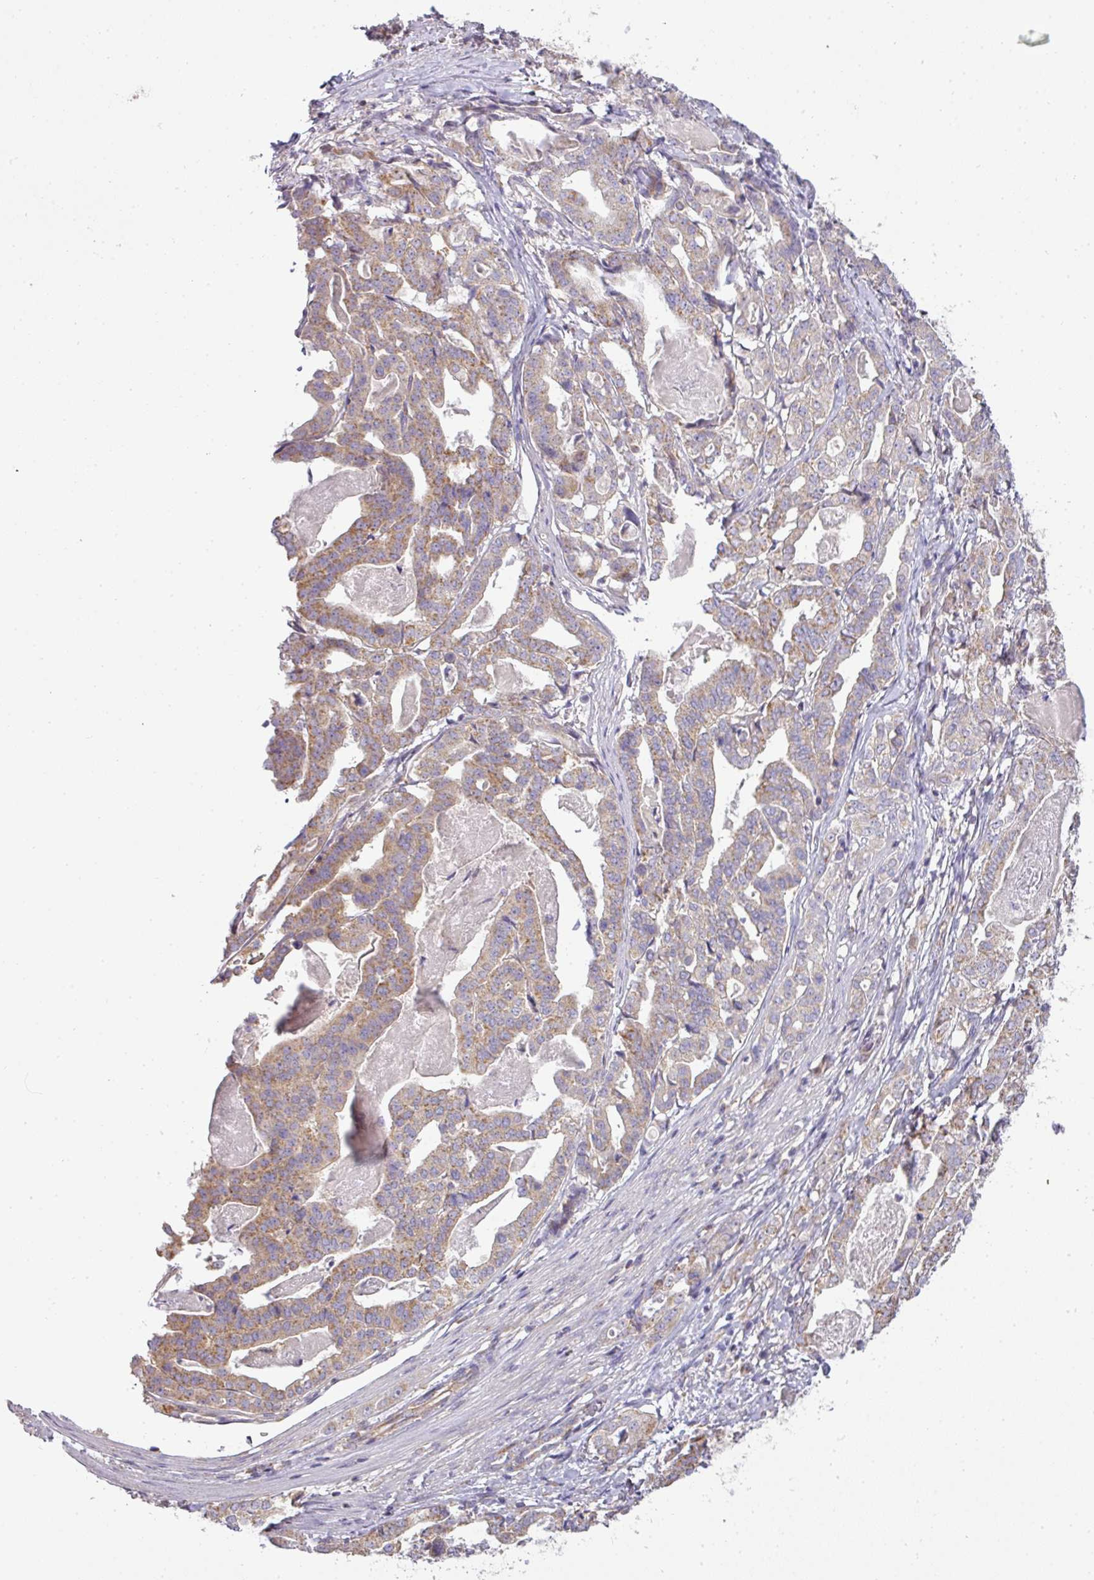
{"staining": {"intensity": "moderate", "quantity": ">75%", "location": "cytoplasmic/membranous"}, "tissue": "stomach cancer", "cell_type": "Tumor cells", "image_type": "cancer", "snomed": [{"axis": "morphology", "description": "Adenocarcinoma, NOS"}, {"axis": "topography", "description": "Stomach"}], "caption": "Human stomach cancer (adenocarcinoma) stained with a protein marker exhibits moderate staining in tumor cells.", "gene": "ZNF211", "patient": {"sex": "male", "age": 48}}